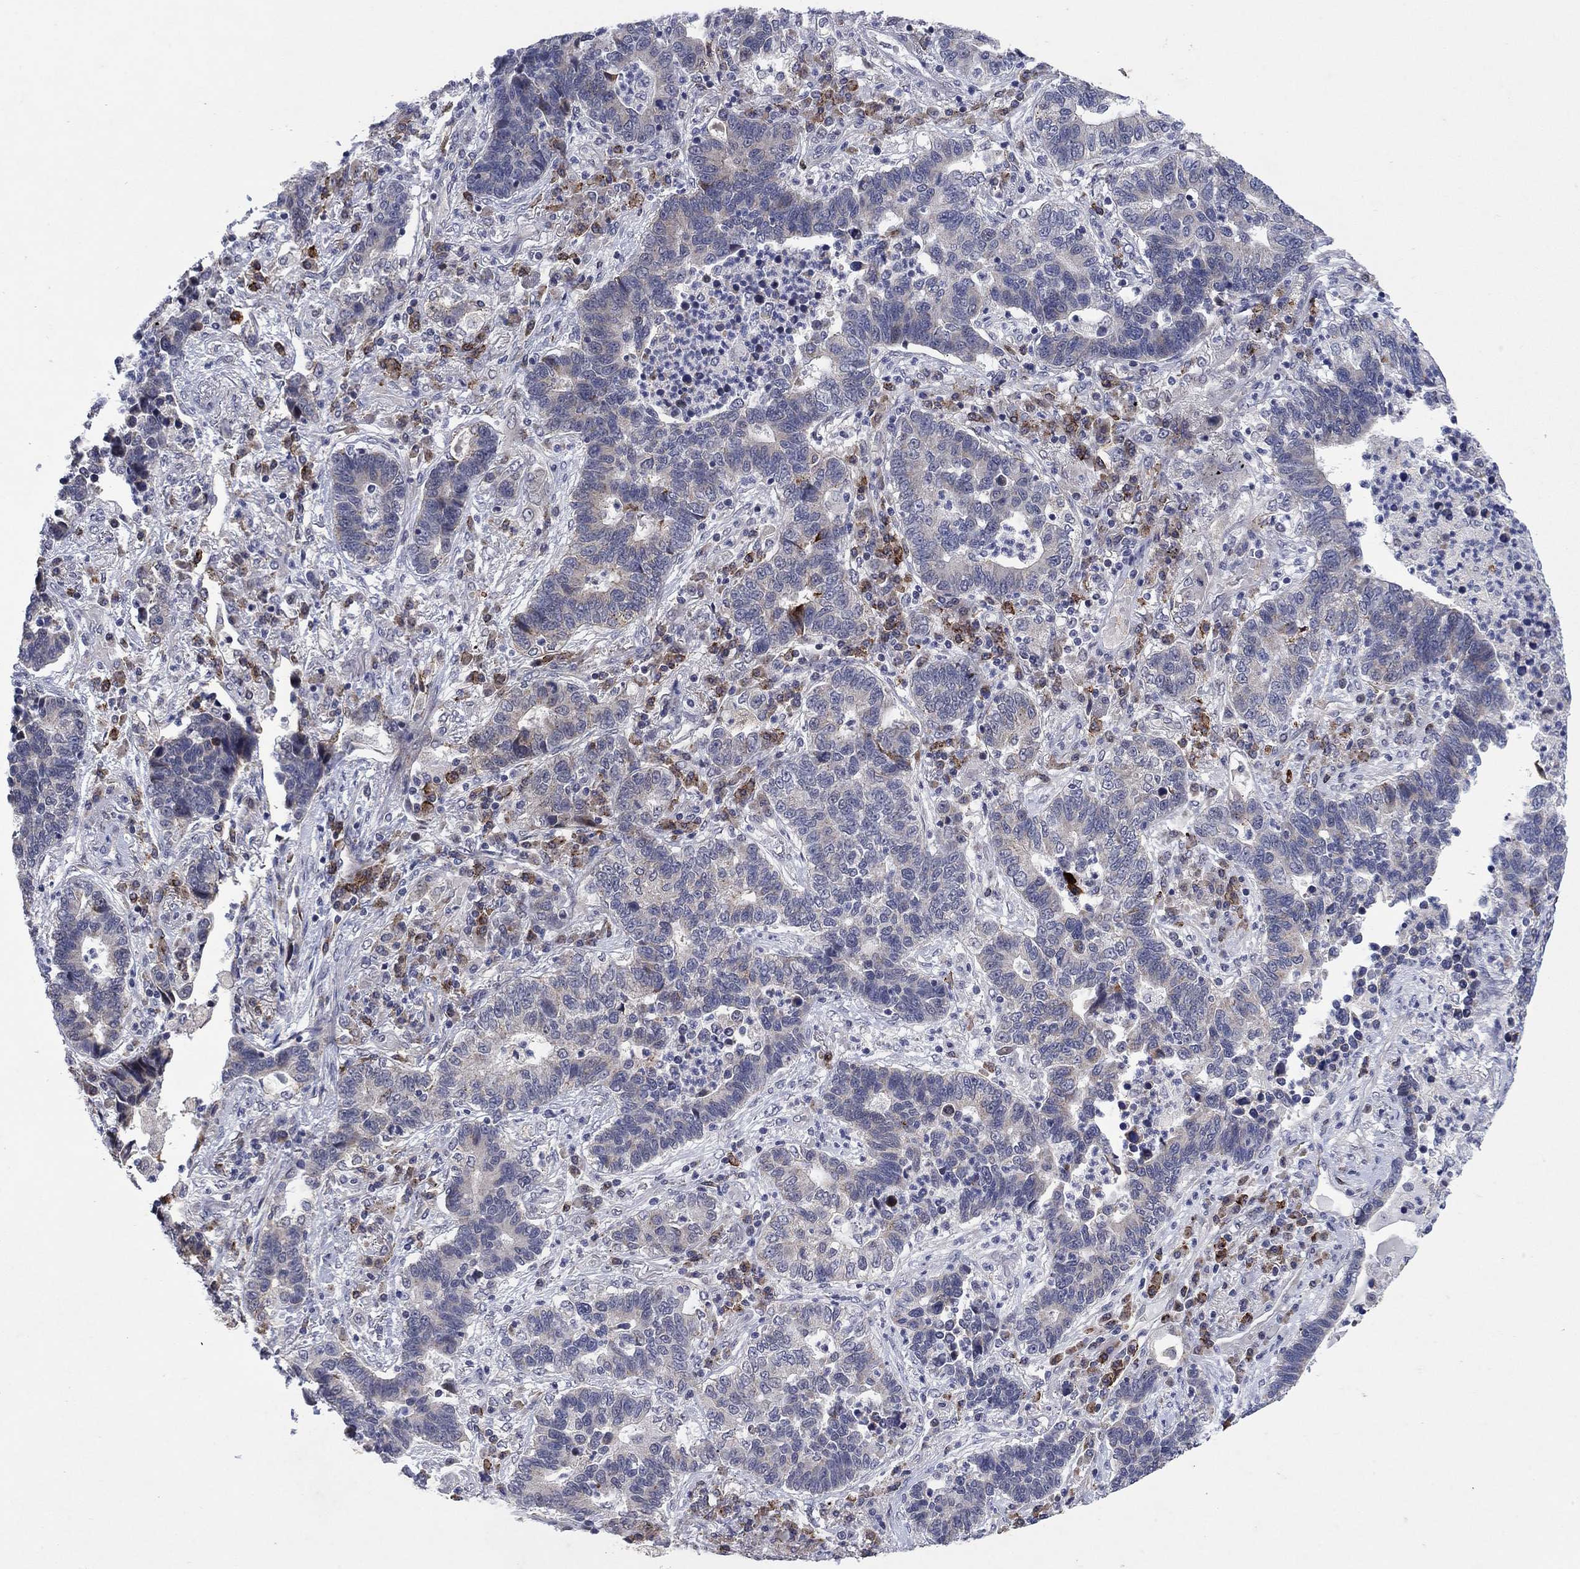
{"staining": {"intensity": "negative", "quantity": "none", "location": "none"}, "tissue": "lung cancer", "cell_type": "Tumor cells", "image_type": "cancer", "snomed": [{"axis": "morphology", "description": "Adenocarcinoma, NOS"}, {"axis": "topography", "description": "Lung"}], "caption": "Adenocarcinoma (lung) stained for a protein using immunohistochemistry shows no positivity tumor cells.", "gene": "SDC1", "patient": {"sex": "female", "age": 57}}